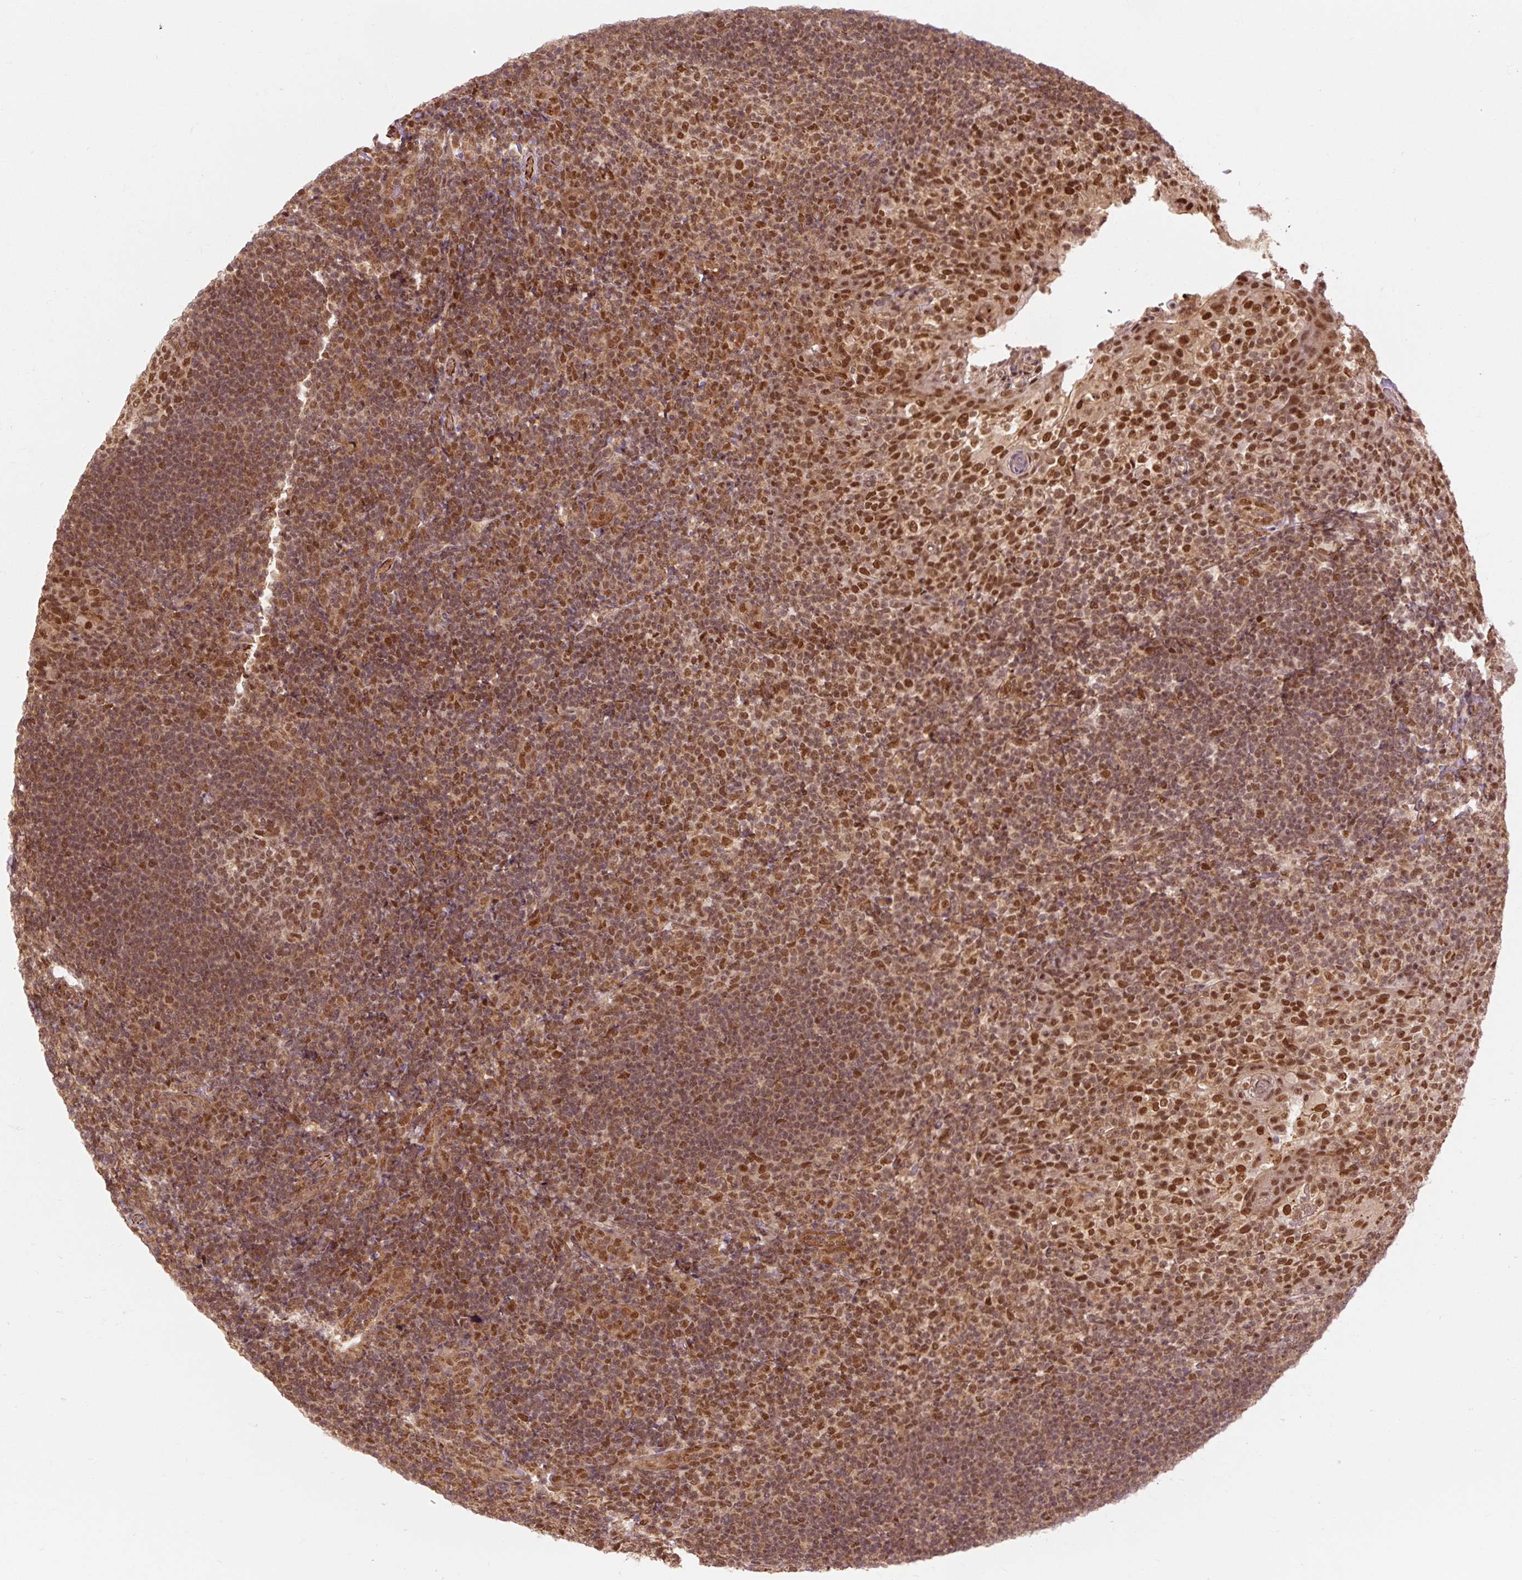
{"staining": {"intensity": "strong", "quantity": ">75%", "location": "nuclear"}, "tissue": "tonsil", "cell_type": "Germinal center cells", "image_type": "normal", "snomed": [{"axis": "morphology", "description": "Normal tissue, NOS"}, {"axis": "topography", "description": "Tonsil"}], "caption": "The image shows staining of unremarkable tonsil, revealing strong nuclear protein expression (brown color) within germinal center cells.", "gene": "CSTF1", "patient": {"sex": "female", "age": 10}}